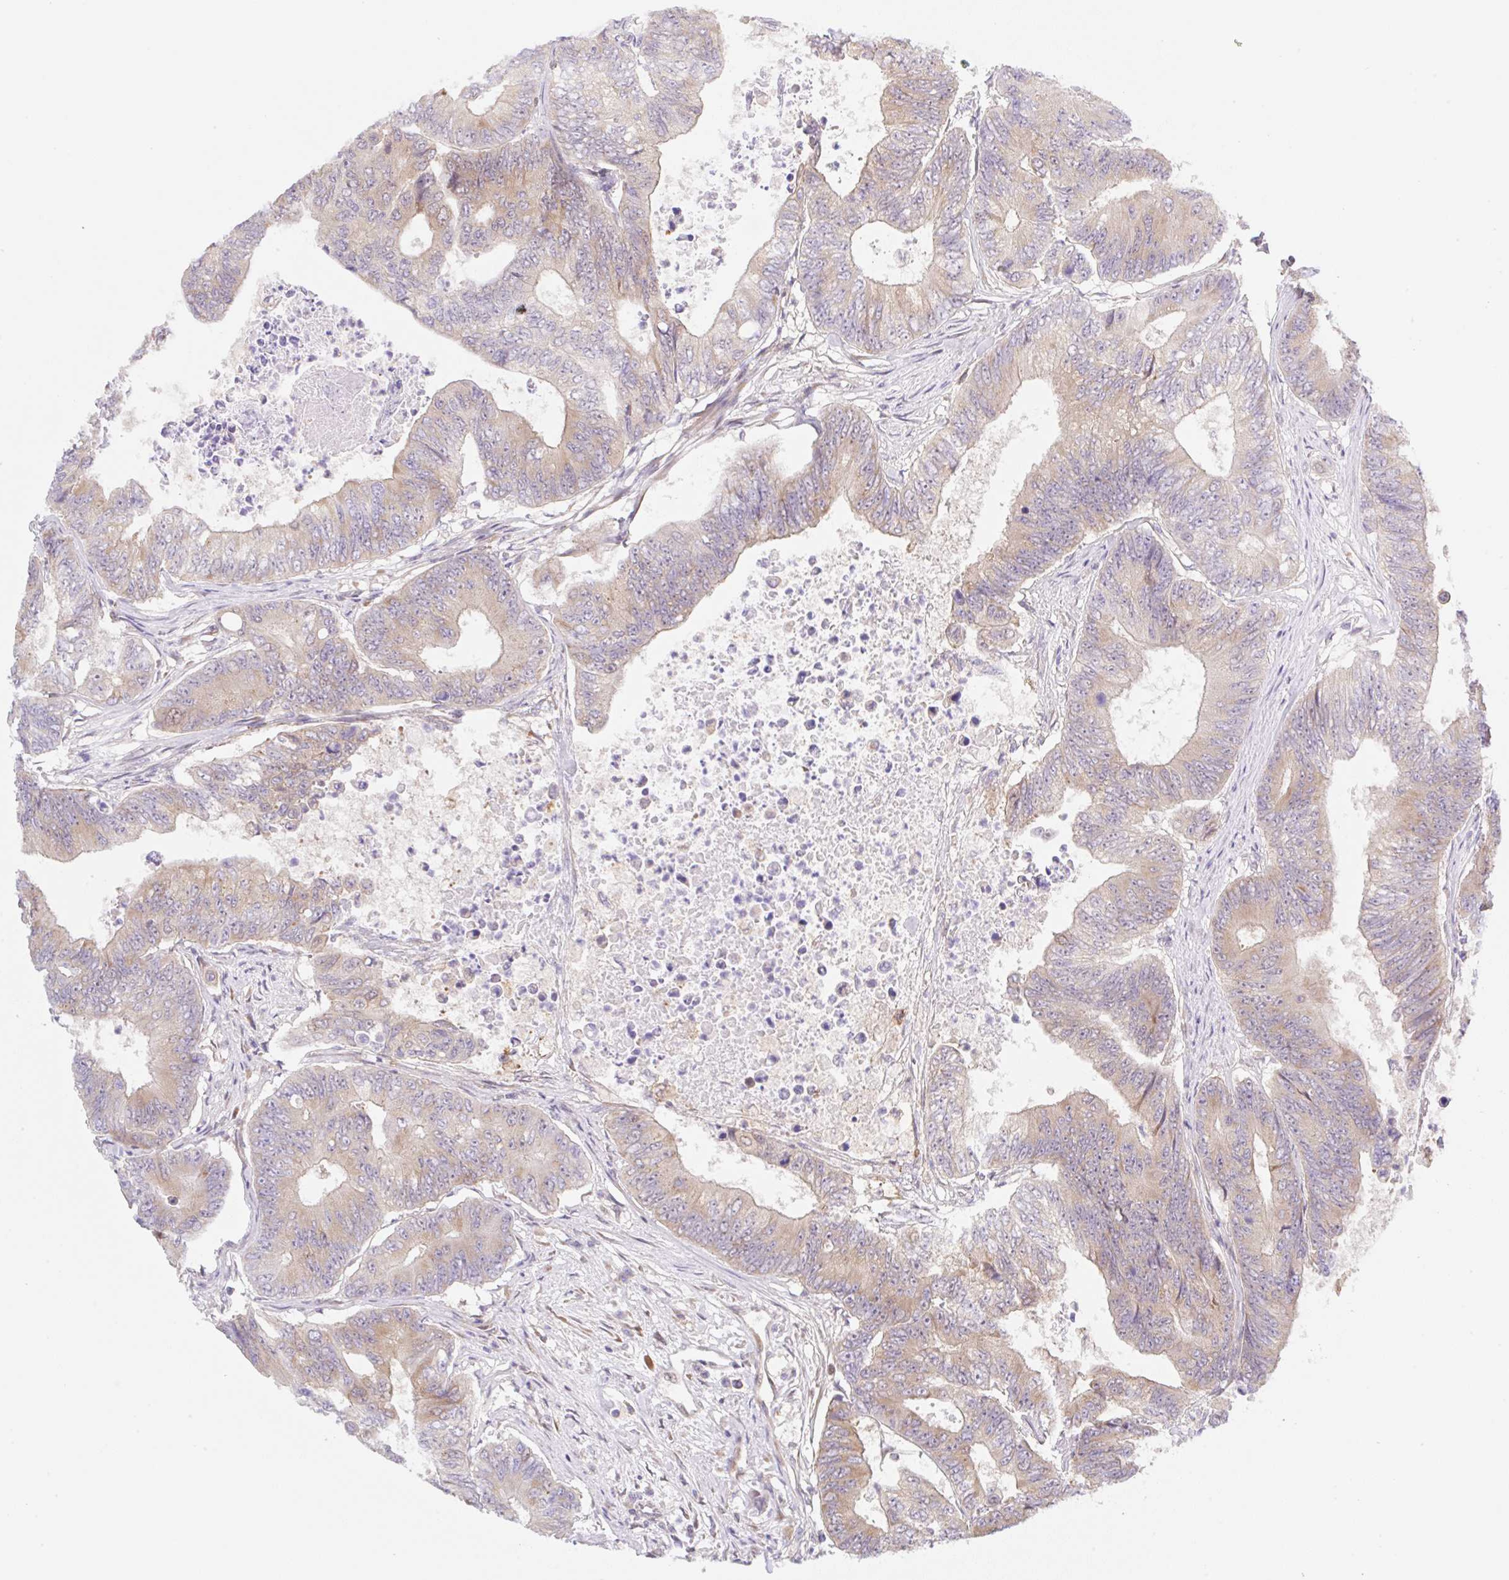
{"staining": {"intensity": "moderate", "quantity": ">75%", "location": "cytoplasmic/membranous"}, "tissue": "colorectal cancer", "cell_type": "Tumor cells", "image_type": "cancer", "snomed": [{"axis": "morphology", "description": "Adenocarcinoma, NOS"}, {"axis": "topography", "description": "Colon"}], "caption": "IHC of human adenocarcinoma (colorectal) exhibits medium levels of moderate cytoplasmic/membranous expression in approximately >75% of tumor cells. The protein is shown in brown color, while the nuclei are stained blue.", "gene": "TBPL2", "patient": {"sex": "female", "age": 48}}